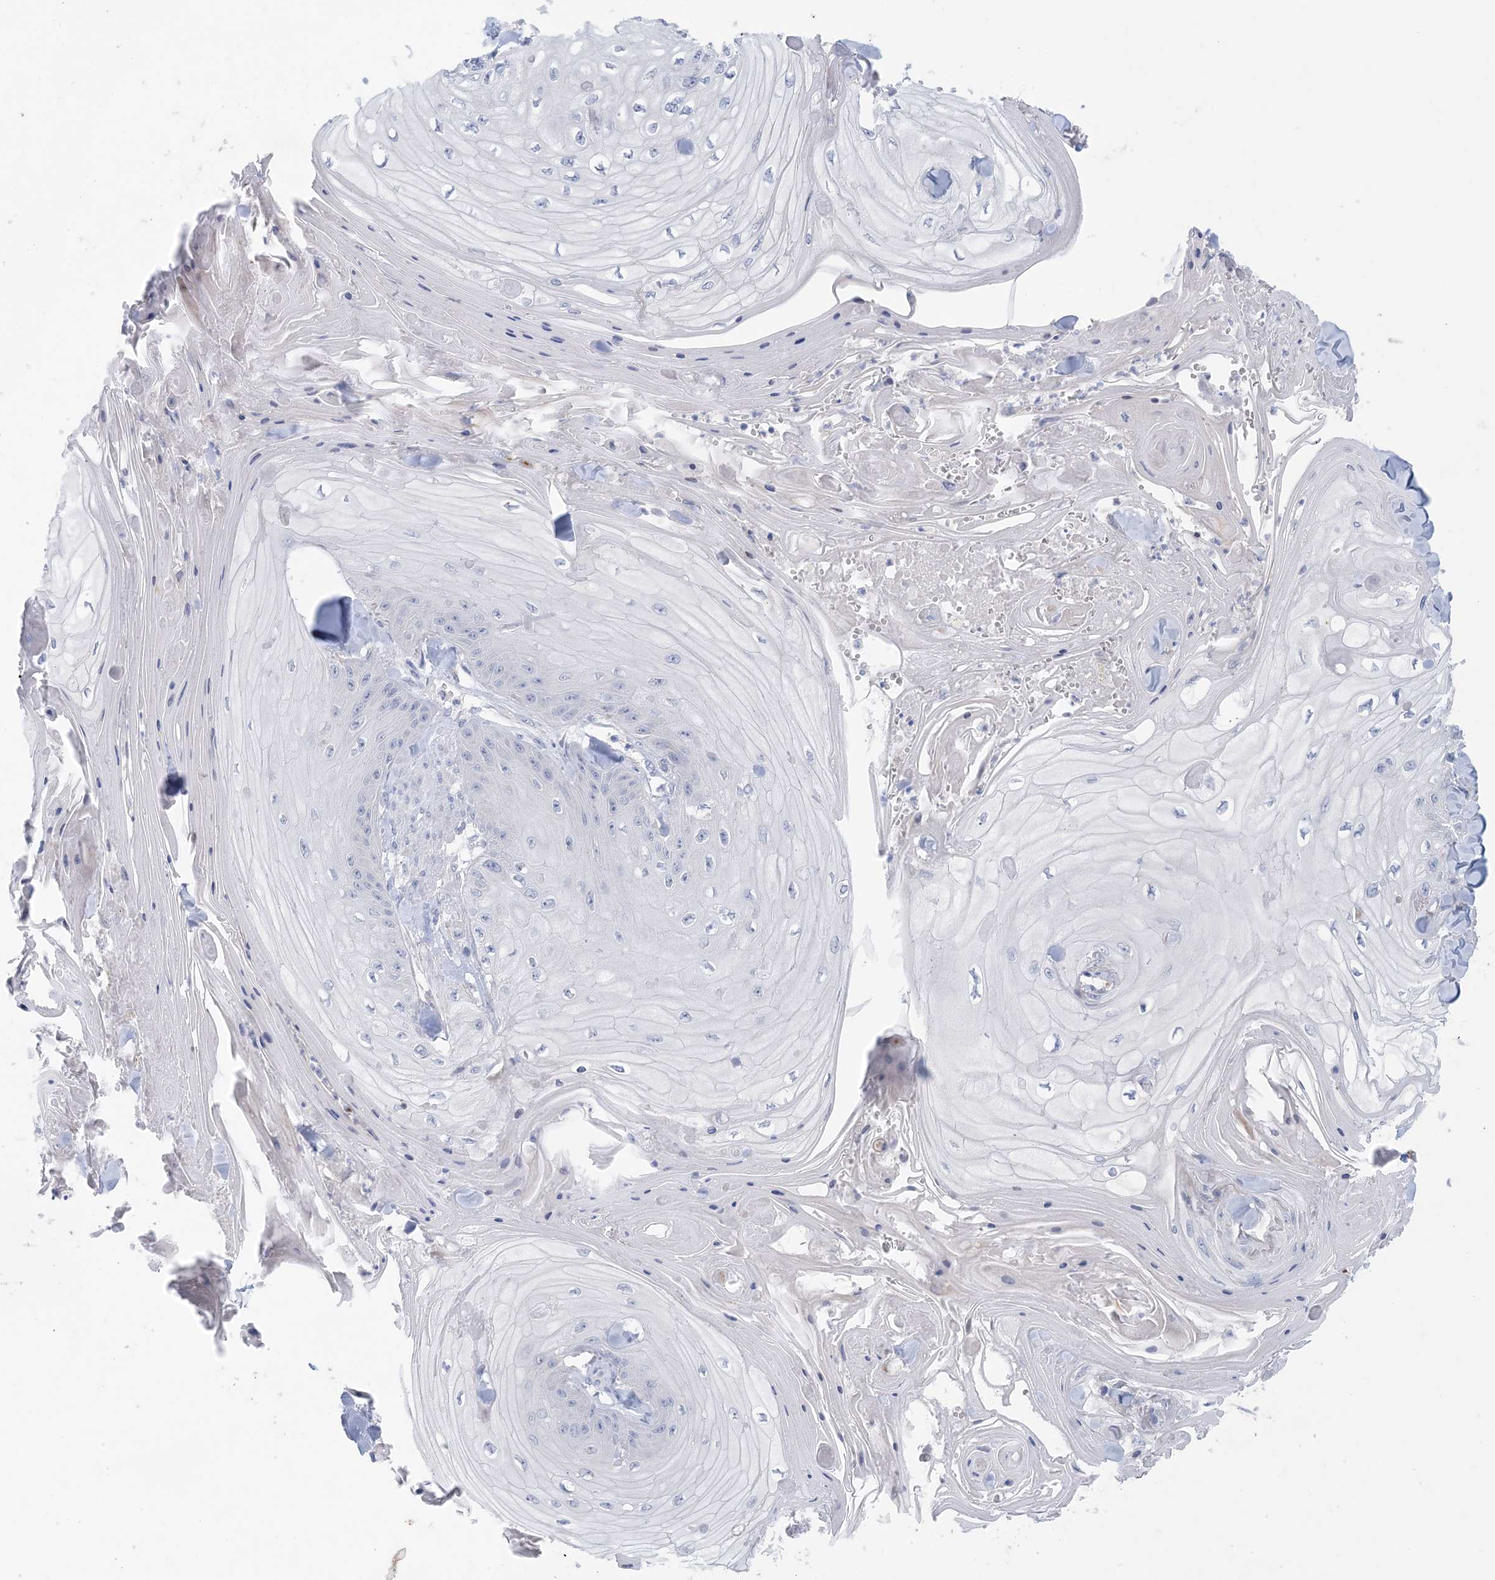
{"staining": {"intensity": "negative", "quantity": "none", "location": "none"}, "tissue": "skin cancer", "cell_type": "Tumor cells", "image_type": "cancer", "snomed": [{"axis": "morphology", "description": "Squamous cell carcinoma, NOS"}, {"axis": "topography", "description": "Skin"}], "caption": "Tumor cells are negative for brown protein staining in skin cancer (squamous cell carcinoma). Brightfield microscopy of immunohistochemistry stained with DAB (3,3'-diaminobenzidine) (brown) and hematoxylin (blue), captured at high magnification.", "gene": "GABRG1", "patient": {"sex": "male", "age": 74}}